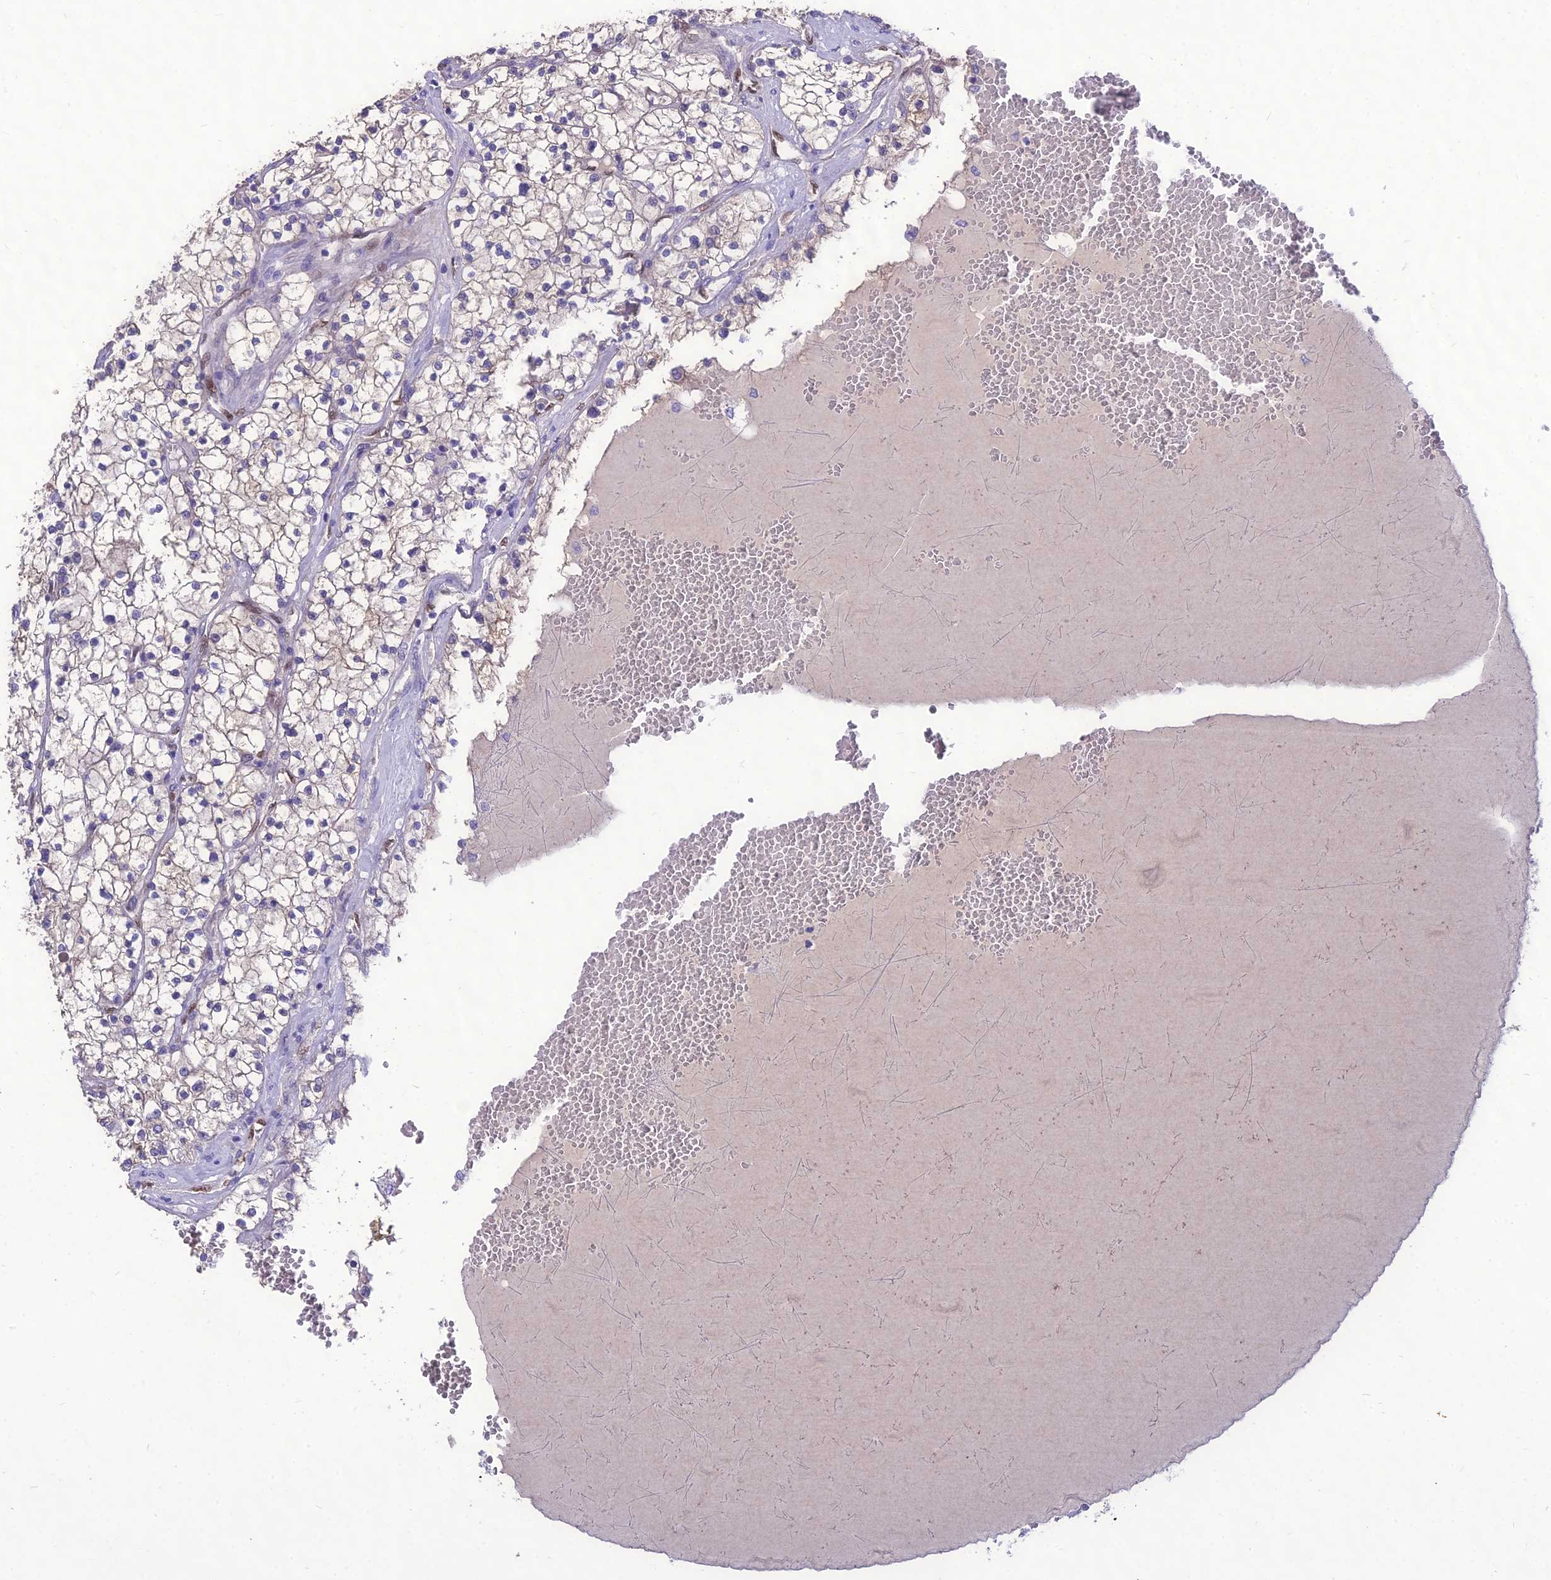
{"staining": {"intensity": "moderate", "quantity": "<25%", "location": "cytoplasmic/membranous"}, "tissue": "renal cancer", "cell_type": "Tumor cells", "image_type": "cancer", "snomed": [{"axis": "morphology", "description": "Normal tissue, NOS"}, {"axis": "morphology", "description": "Adenocarcinoma, NOS"}, {"axis": "topography", "description": "Kidney"}], "caption": "Human renal adenocarcinoma stained for a protein (brown) displays moderate cytoplasmic/membranous positive staining in approximately <25% of tumor cells.", "gene": "NOVA2", "patient": {"sex": "male", "age": 68}}